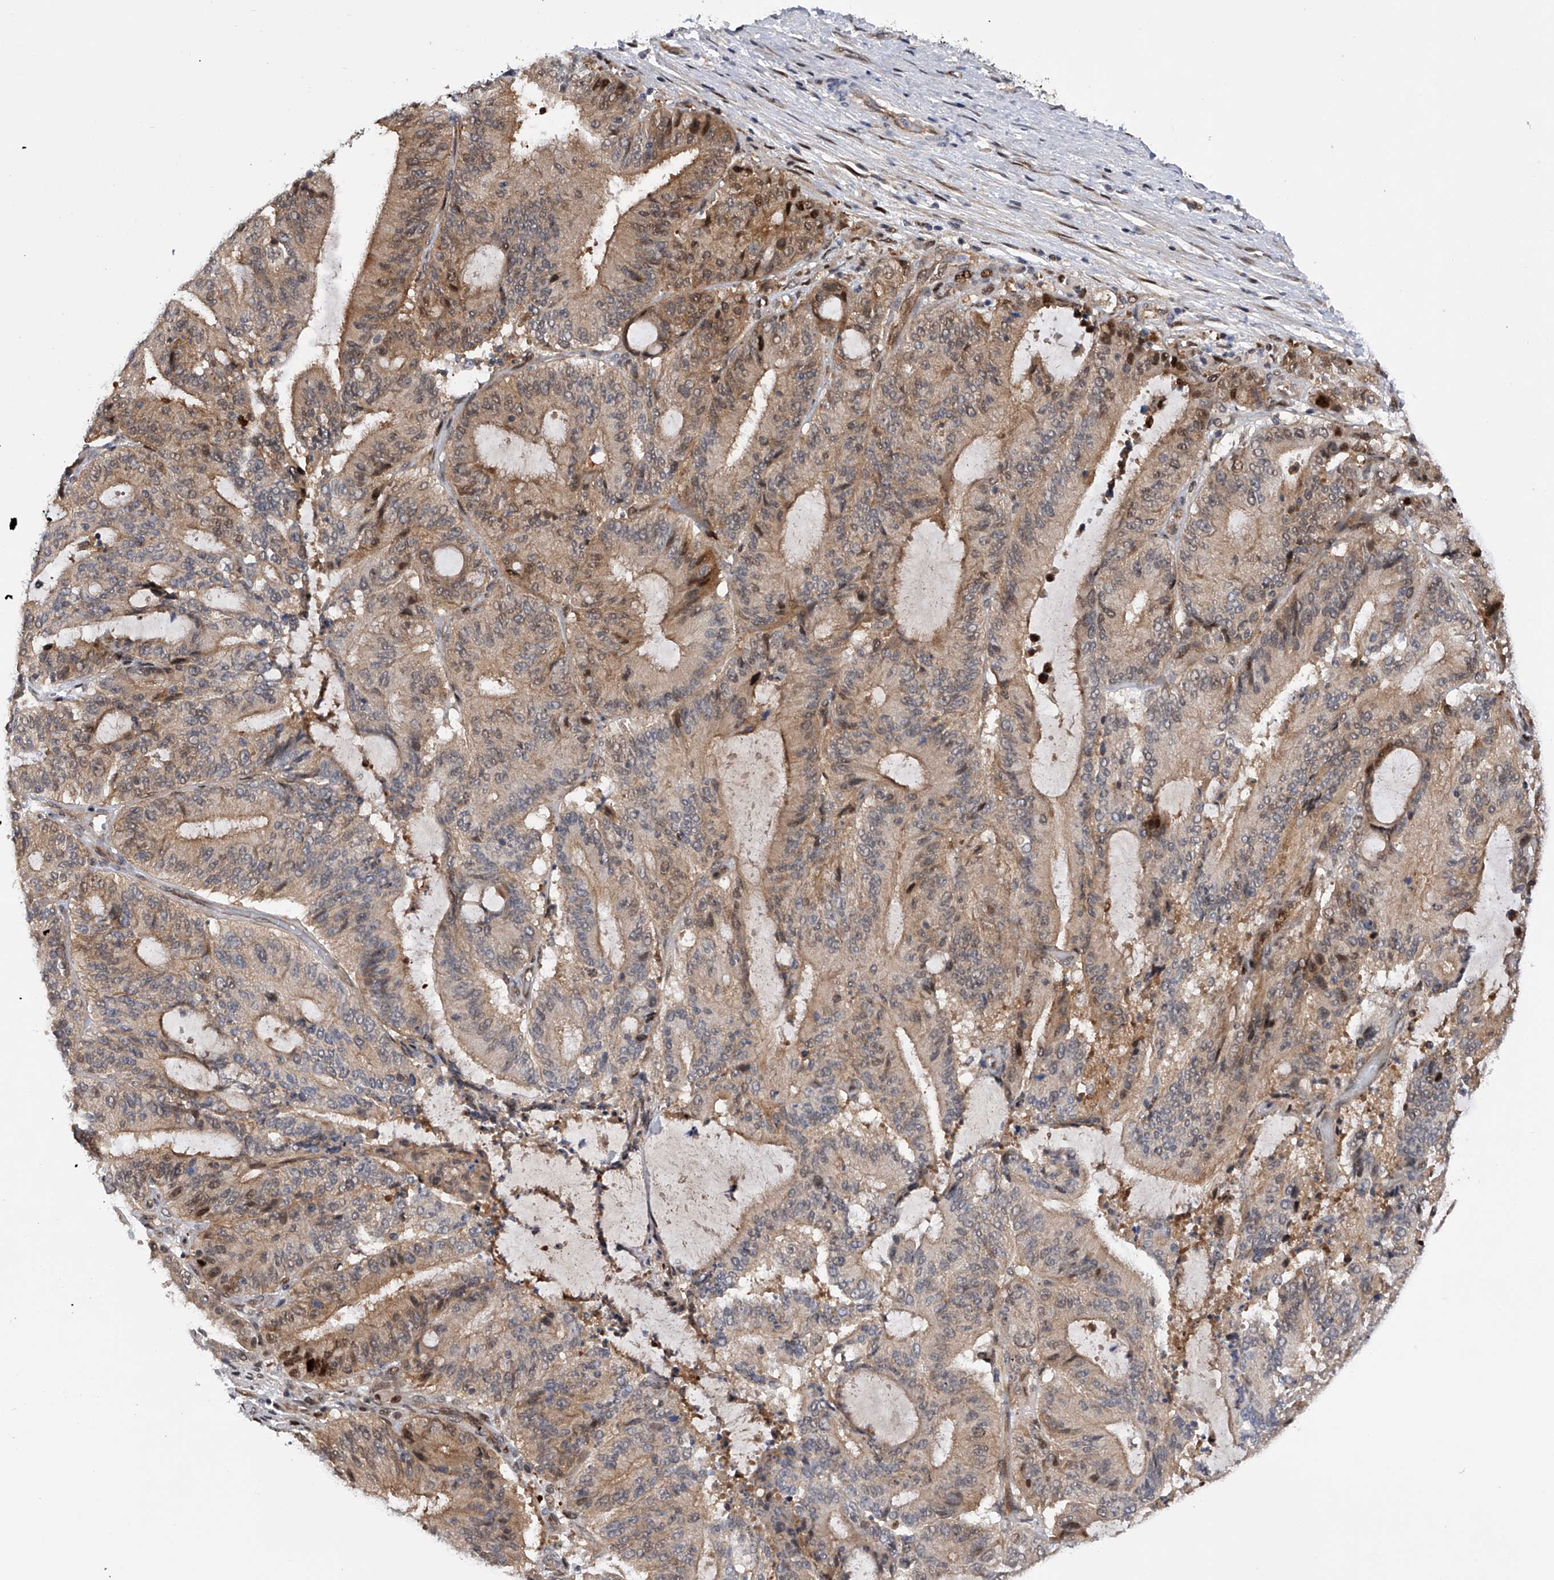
{"staining": {"intensity": "moderate", "quantity": "25%-75%", "location": "cytoplasmic/membranous,nuclear"}, "tissue": "liver cancer", "cell_type": "Tumor cells", "image_type": "cancer", "snomed": [{"axis": "morphology", "description": "Normal tissue, NOS"}, {"axis": "morphology", "description": "Cholangiocarcinoma"}, {"axis": "topography", "description": "Liver"}, {"axis": "topography", "description": "Peripheral nerve tissue"}], "caption": "There is medium levels of moderate cytoplasmic/membranous and nuclear staining in tumor cells of liver cancer (cholangiocarcinoma), as demonstrated by immunohistochemical staining (brown color).", "gene": "RWDD2A", "patient": {"sex": "female", "age": 73}}